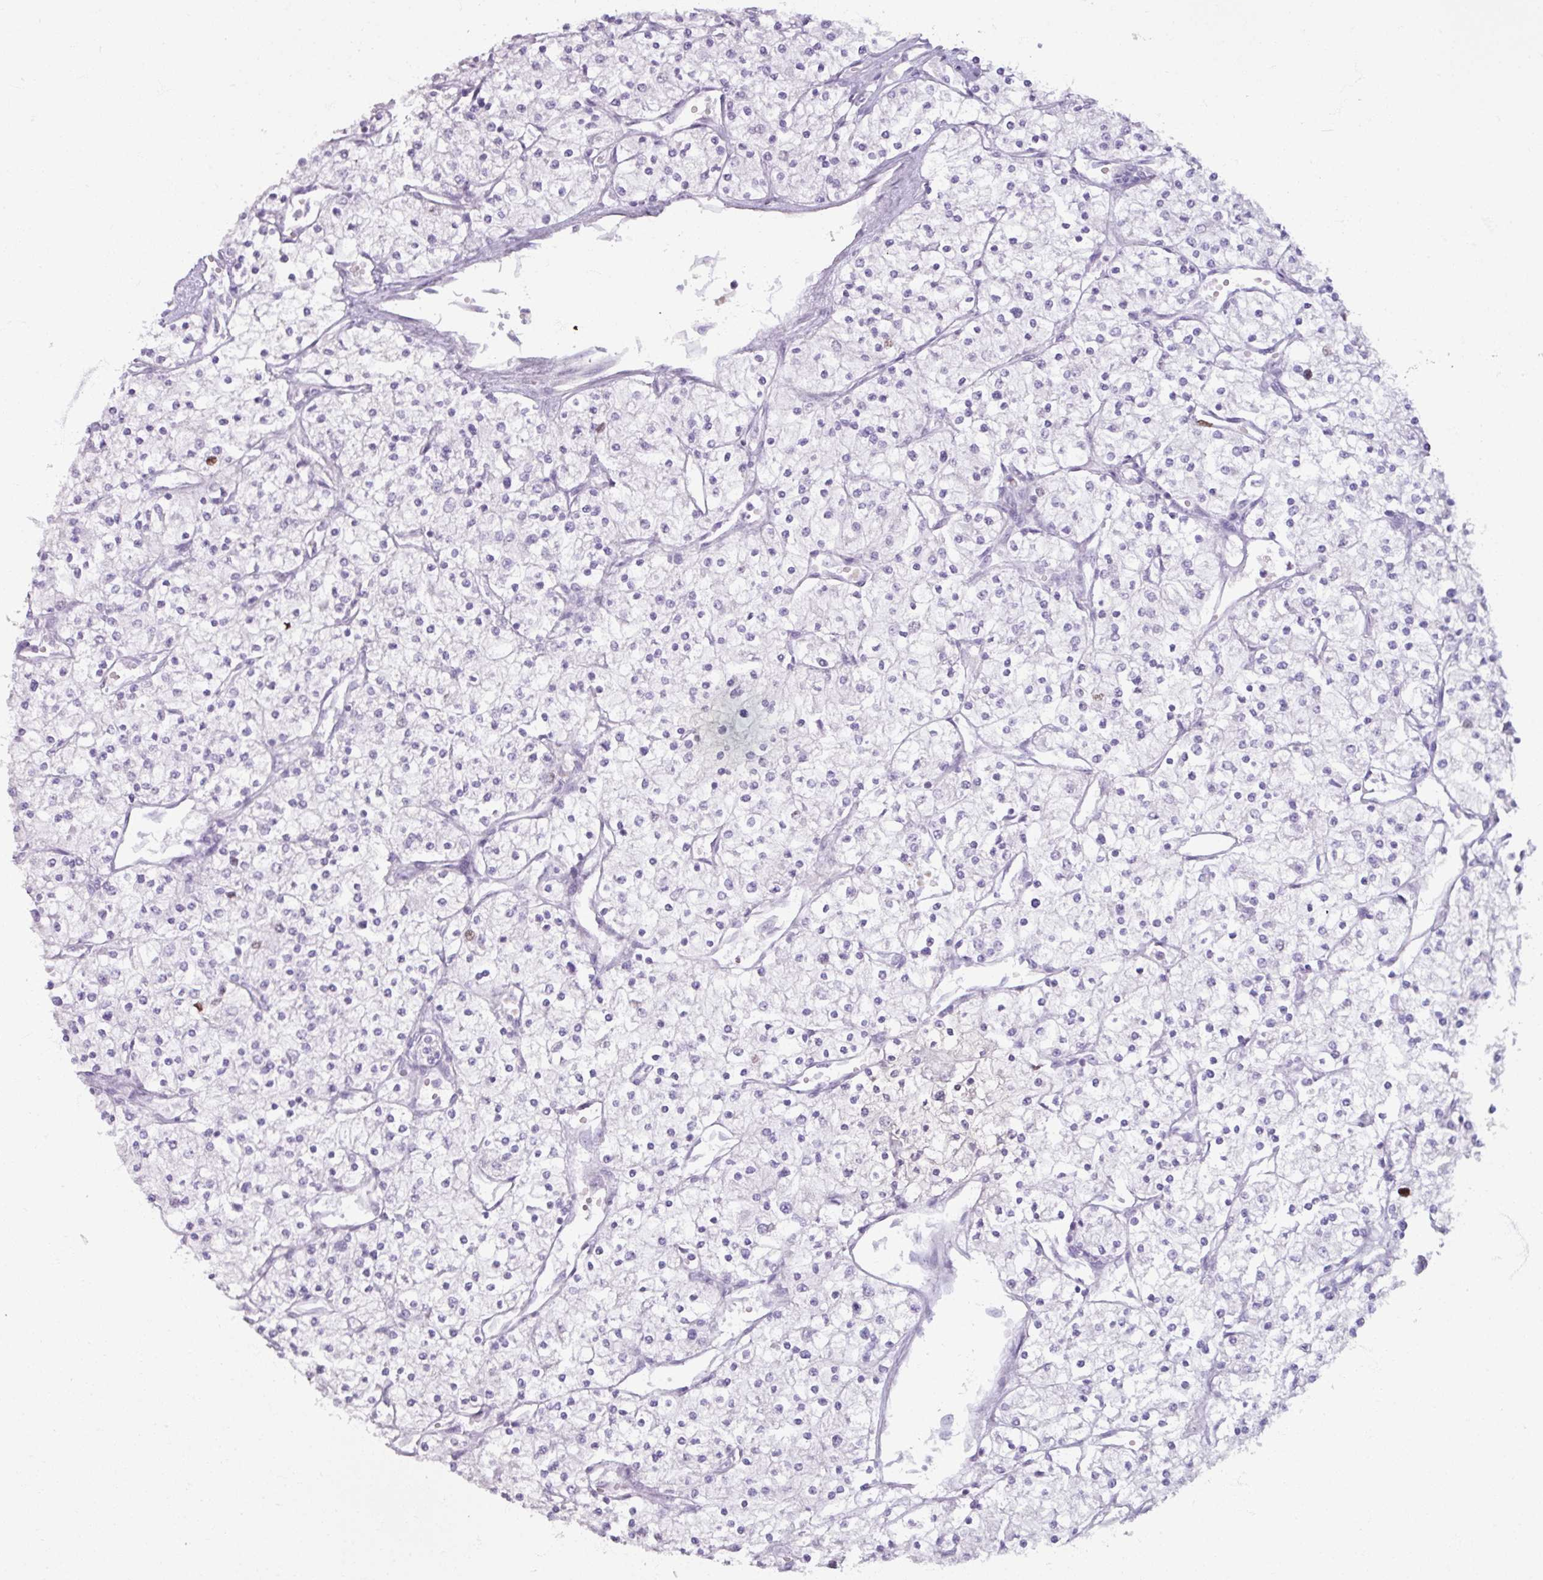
{"staining": {"intensity": "negative", "quantity": "none", "location": "none"}, "tissue": "renal cancer", "cell_type": "Tumor cells", "image_type": "cancer", "snomed": [{"axis": "morphology", "description": "Adenocarcinoma, NOS"}, {"axis": "topography", "description": "Kidney"}], "caption": "DAB immunohistochemical staining of human renal cancer (adenocarcinoma) exhibits no significant expression in tumor cells. (Stains: DAB (3,3'-diaminobenzidine) IHC with hematoxylin counter stain, Microscopy: brightfield microscopy at high magnification).", "gene": "ATAD2", "patient": {"sex": "male", "age": 80}}